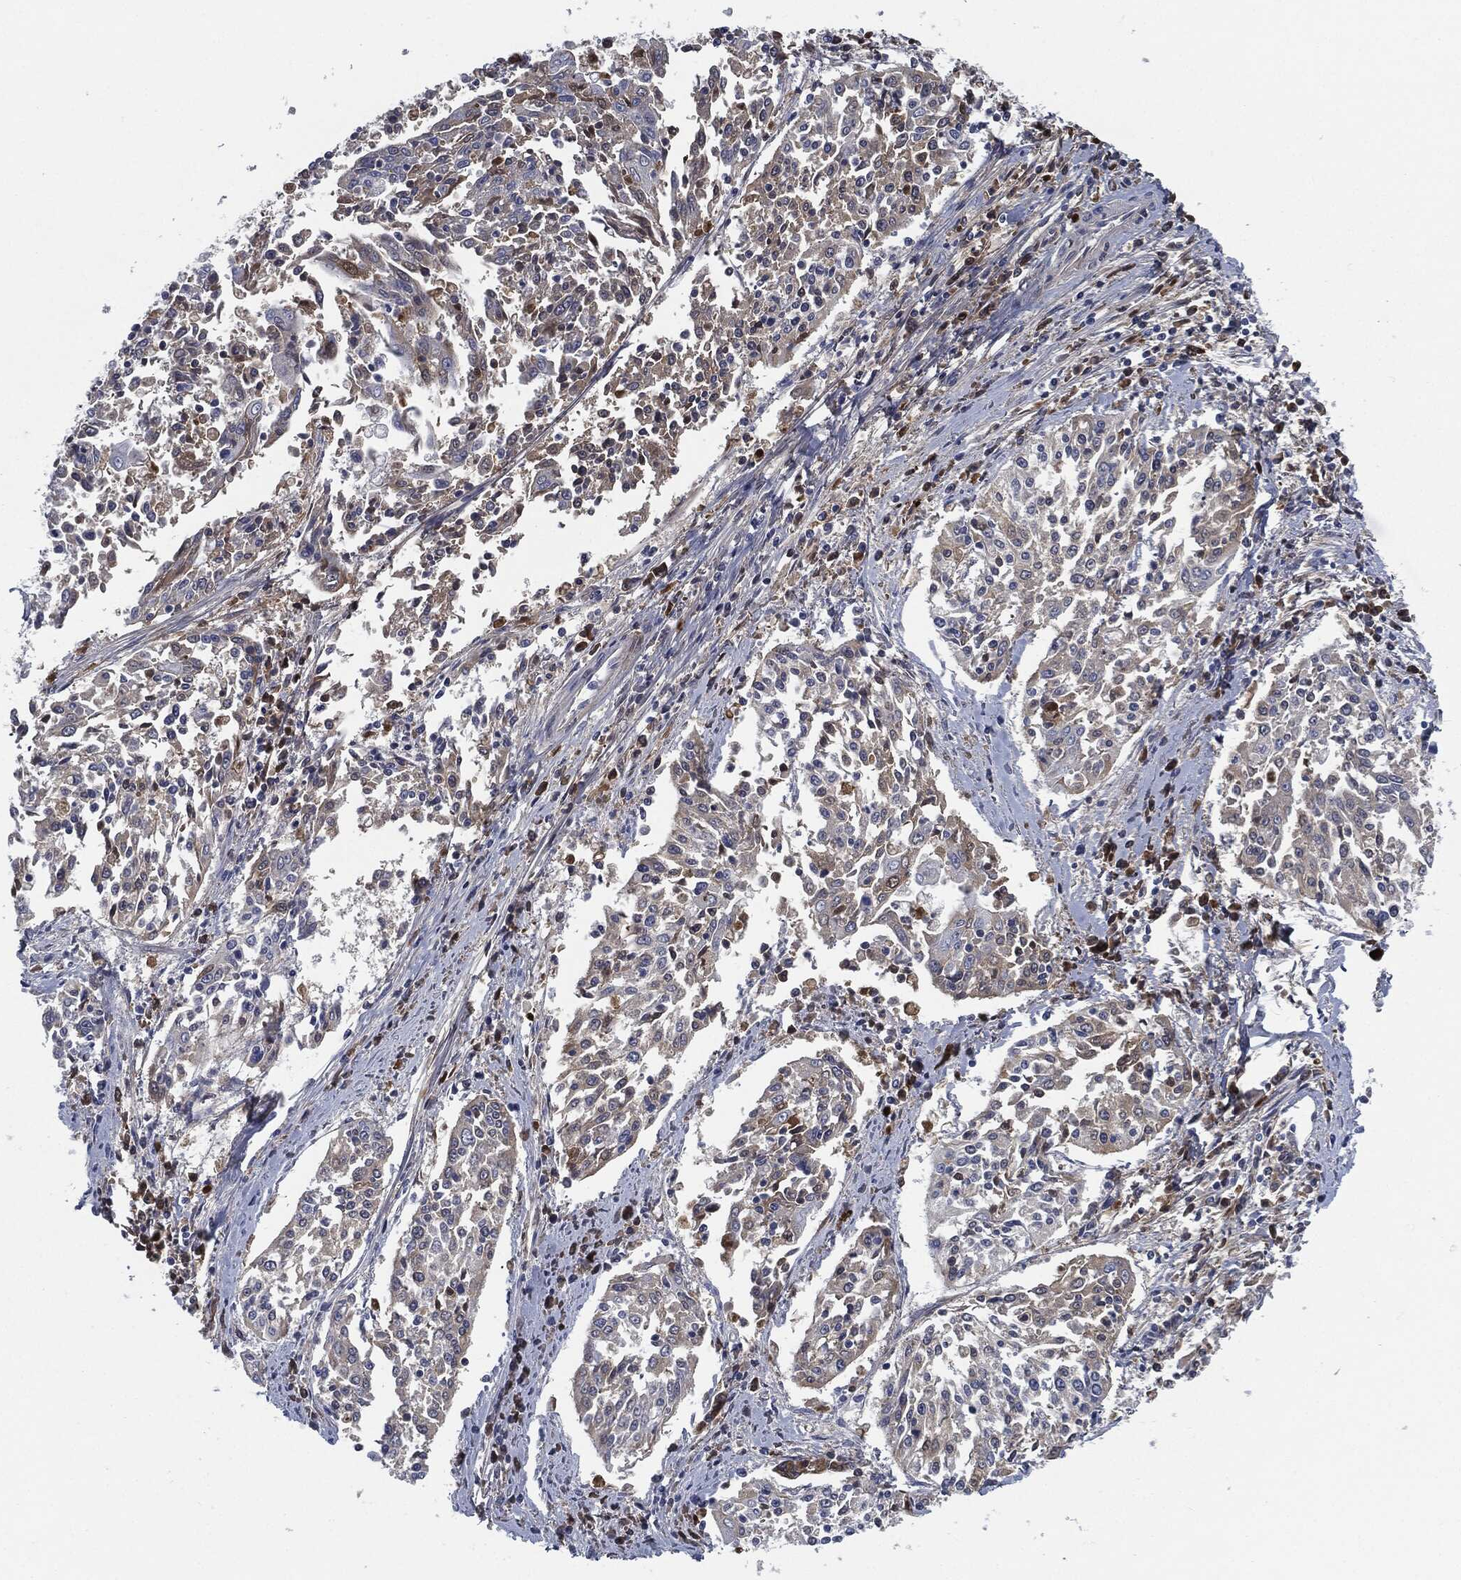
{"staining": {"intensity": "moderate", "quantity": "<25%", "location": "cytoplasmic/membranous"}, "tissue": "cervical cancer", "cell_type": "Tumor cells", "image_type": "cancer", "snomed": [{"axis": "morphology", "description": "Squamous cell carcinoma, NOS"}, {"axis": "topography", "description": "Cervix"}], "caption": "The micrograph demonstrates a brown stain indicating the presence of a protein in the cytoplasmic/membranous of tumor cells in cervical cancer.", "gene": "MST1", "patient": {"sex": "female", "age": 41}}